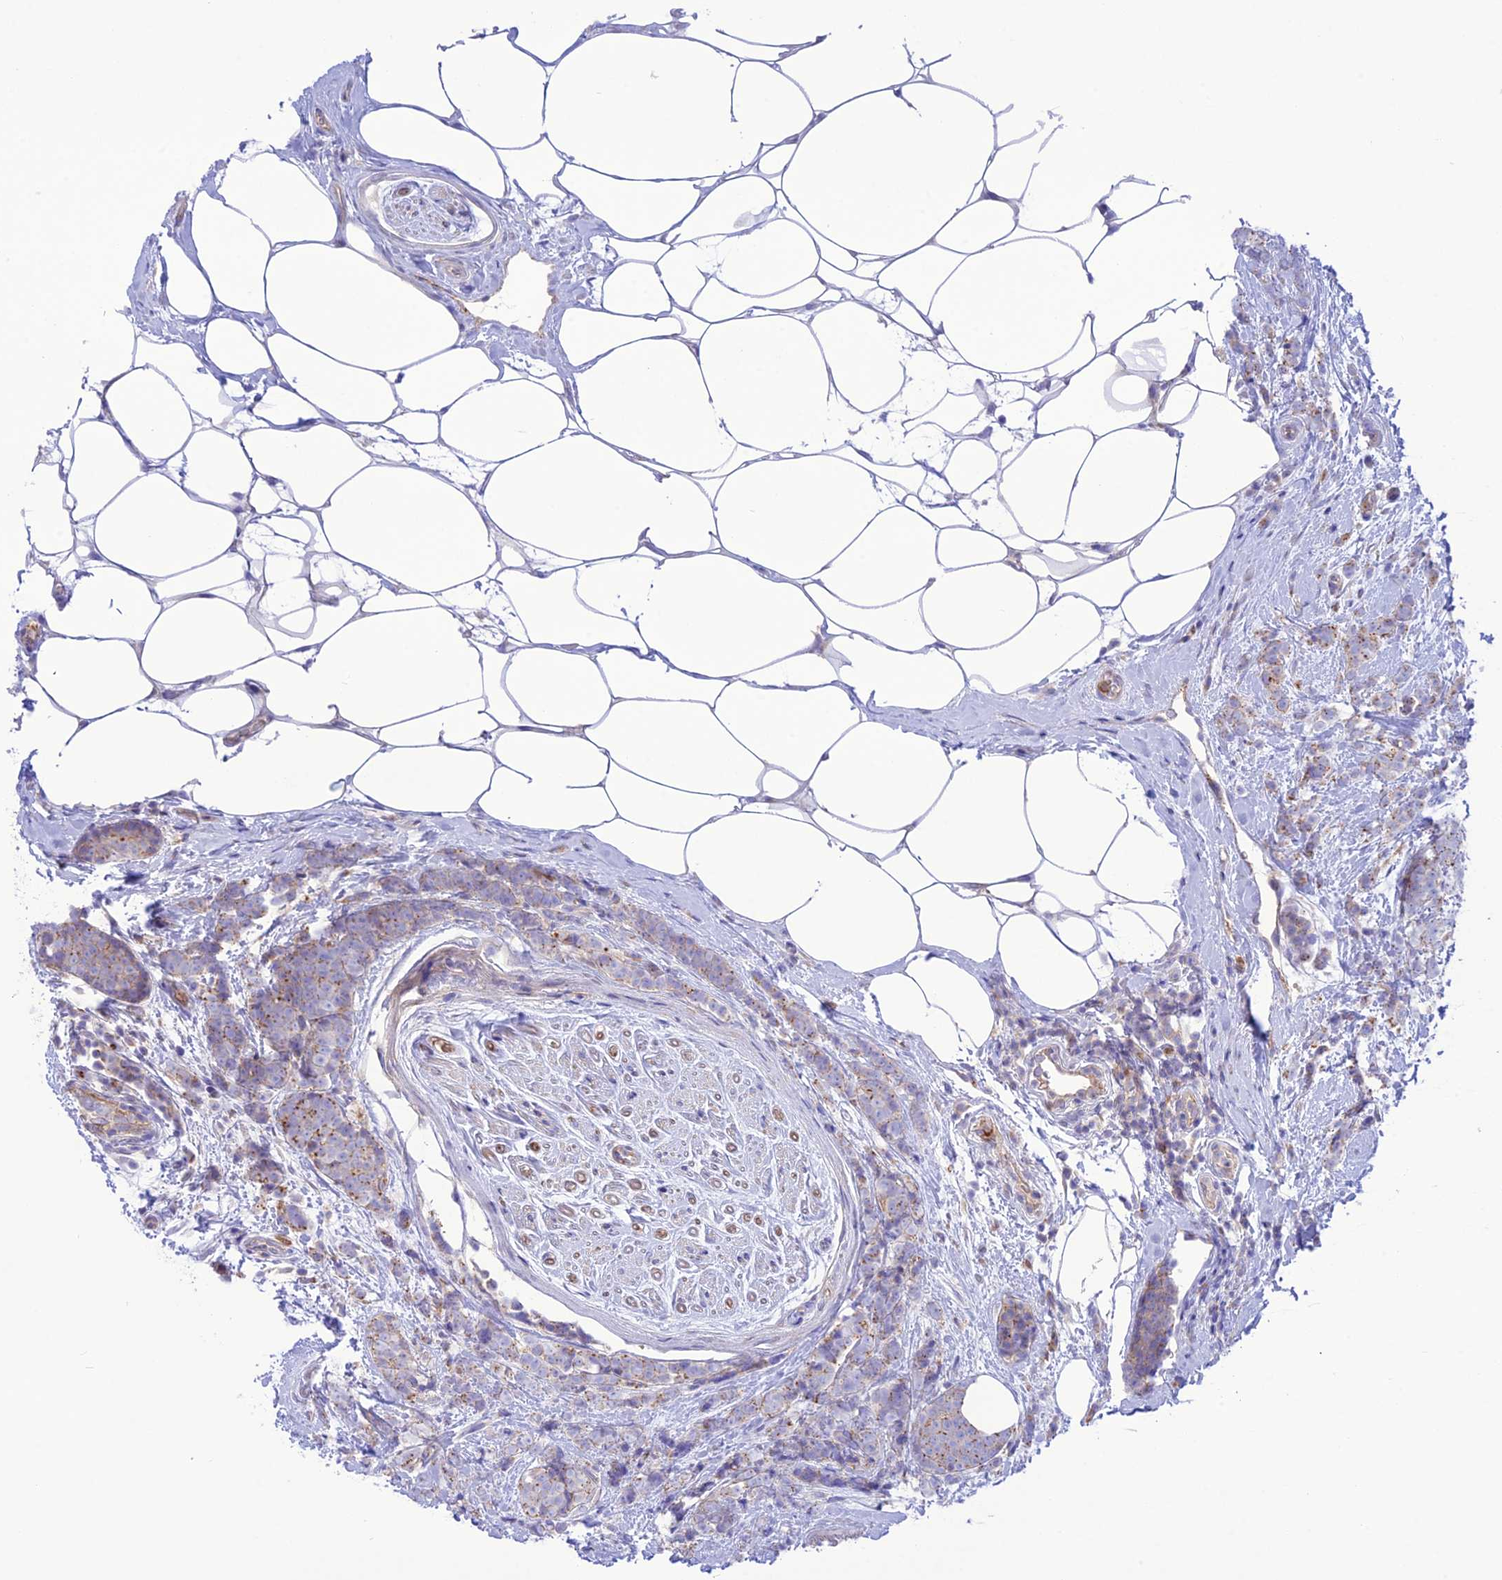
{"staining": {"intensity": "moderate", "quantity": "<25%", "location": "cytoplasmic/membranous"}, "tissue": "breast cancer", "cell_type": "Tumor cells", "image_type": "cancer", "snomed": [{"axis": "morphology", "description": "Lobular carcinoma"}, {"axis": "topography", "description": "Breast"}], "caption": "This photomicrograph reveals immunohistochemistry (IHC) staining of human breast cancer (lobular carcinoma), with low moderate cytoplasmic/membranous expression in about <25% of tumor cells.", "gene": "CHSY3", "patient": {"sex": "female", "age": 58}}